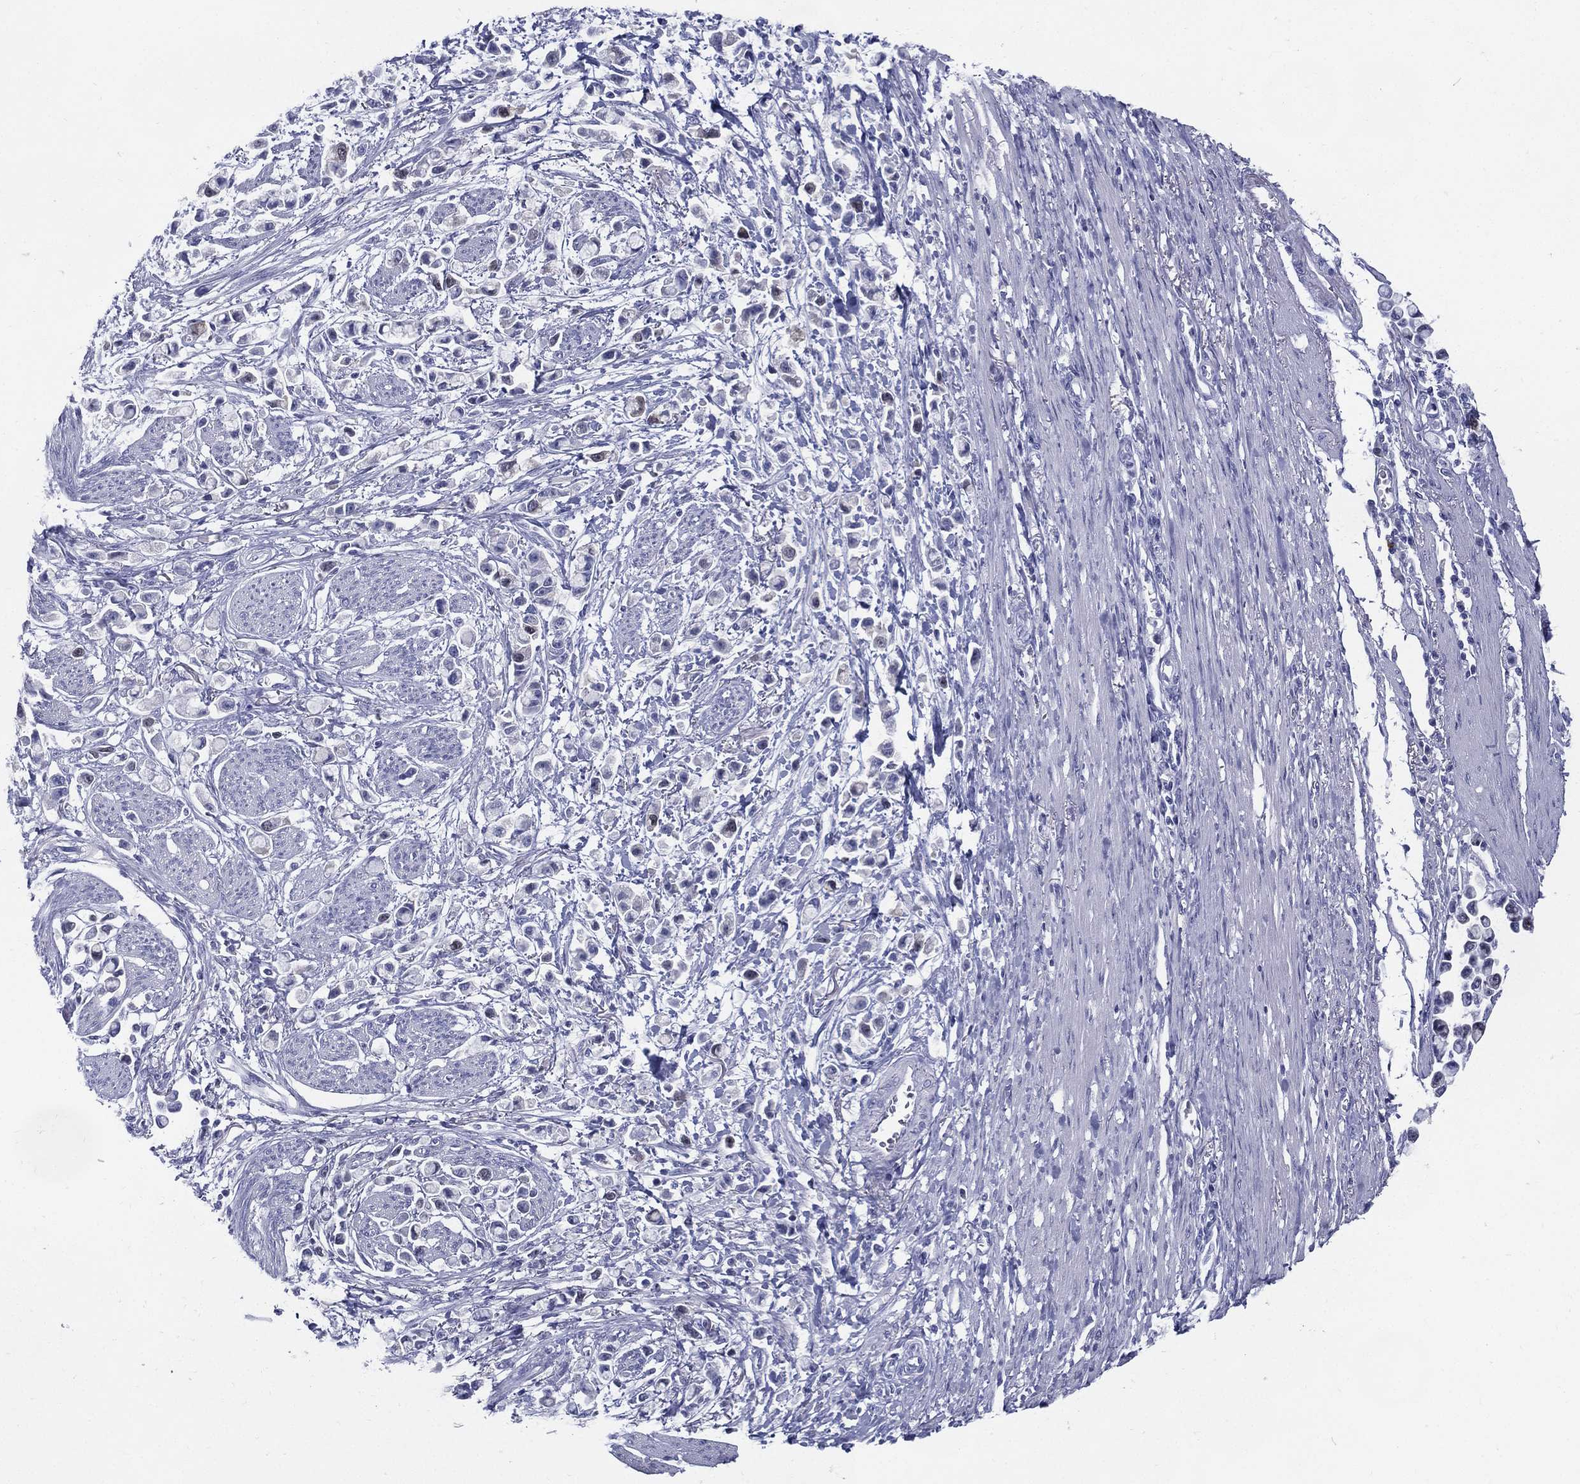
{"staining": {"intensity": "negative", "quantity": "none", "location": "none"}, "tissue": "stomach cancer", "cell_type": "Tumor cells", "image_type": "cancer", "snomed": [{"axis": "morphology", "description": "Adenocarcinoma, NOS"}, {"axis": "topography", "description": "Stomach"}], "caption": "Tumor cells are negative for brown protein staining in adenocarcinoma (stomach).", "gene": "KIF2C", "patient": {"sex": "female", "age": 81}}